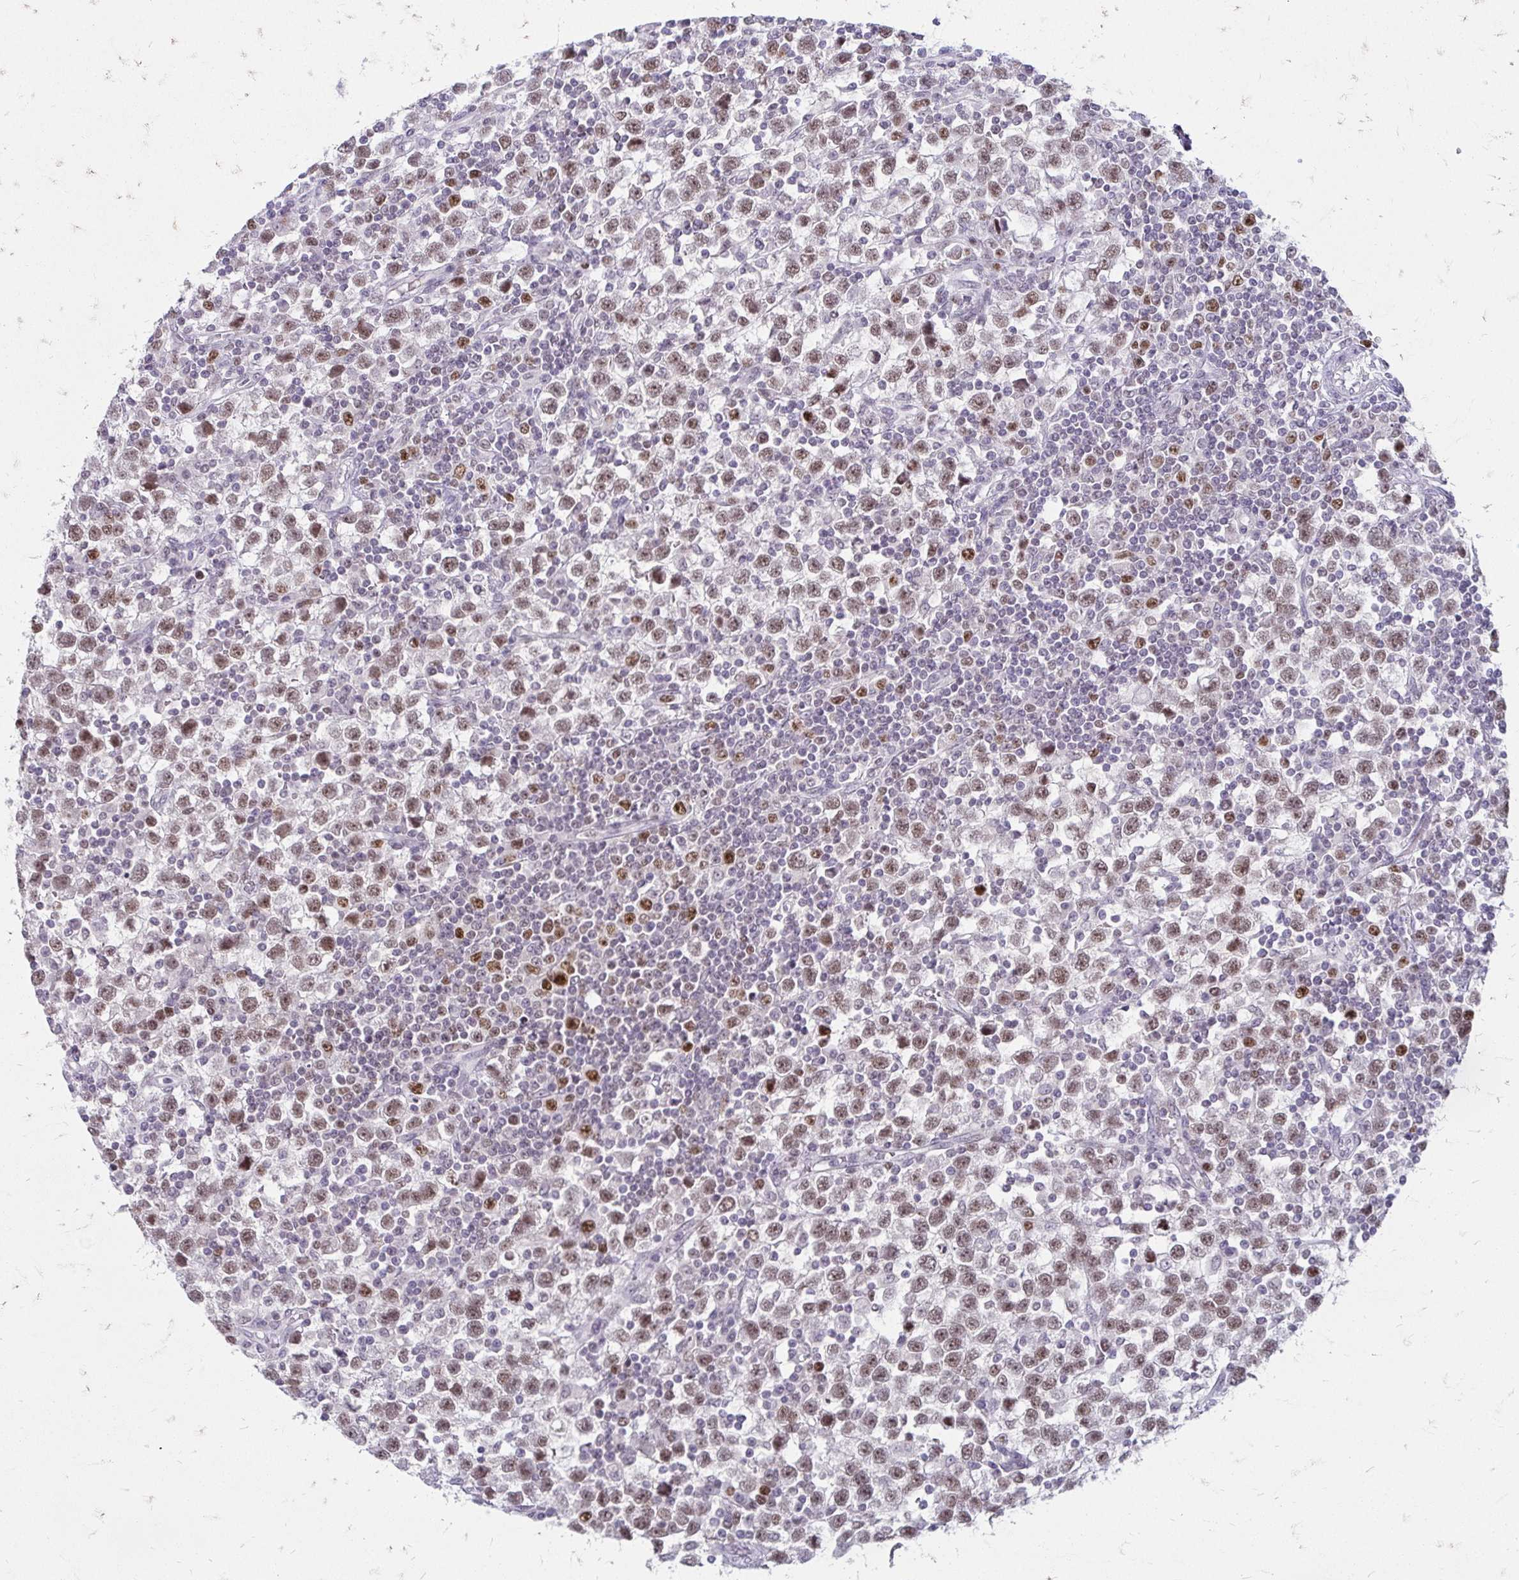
{"staining": {"intensity": "moderate", "quantity": ">75%", "location": "nuclear"}, "tissue": "testis cancer", "cell_type": "Tumor cells", "image_type": "cancer", "snomed": [{"axis": "morphology", "description": "Seminoma, NOS"}, {"axis": "topography", "description": "Testis"}], "caption": "Moderate nuclear expression for a protein is present in approximately >75% of tumor cells of testis seminoma using IHC.", "gene": "EED", "patient": {"sex": "male", "age": 34}}